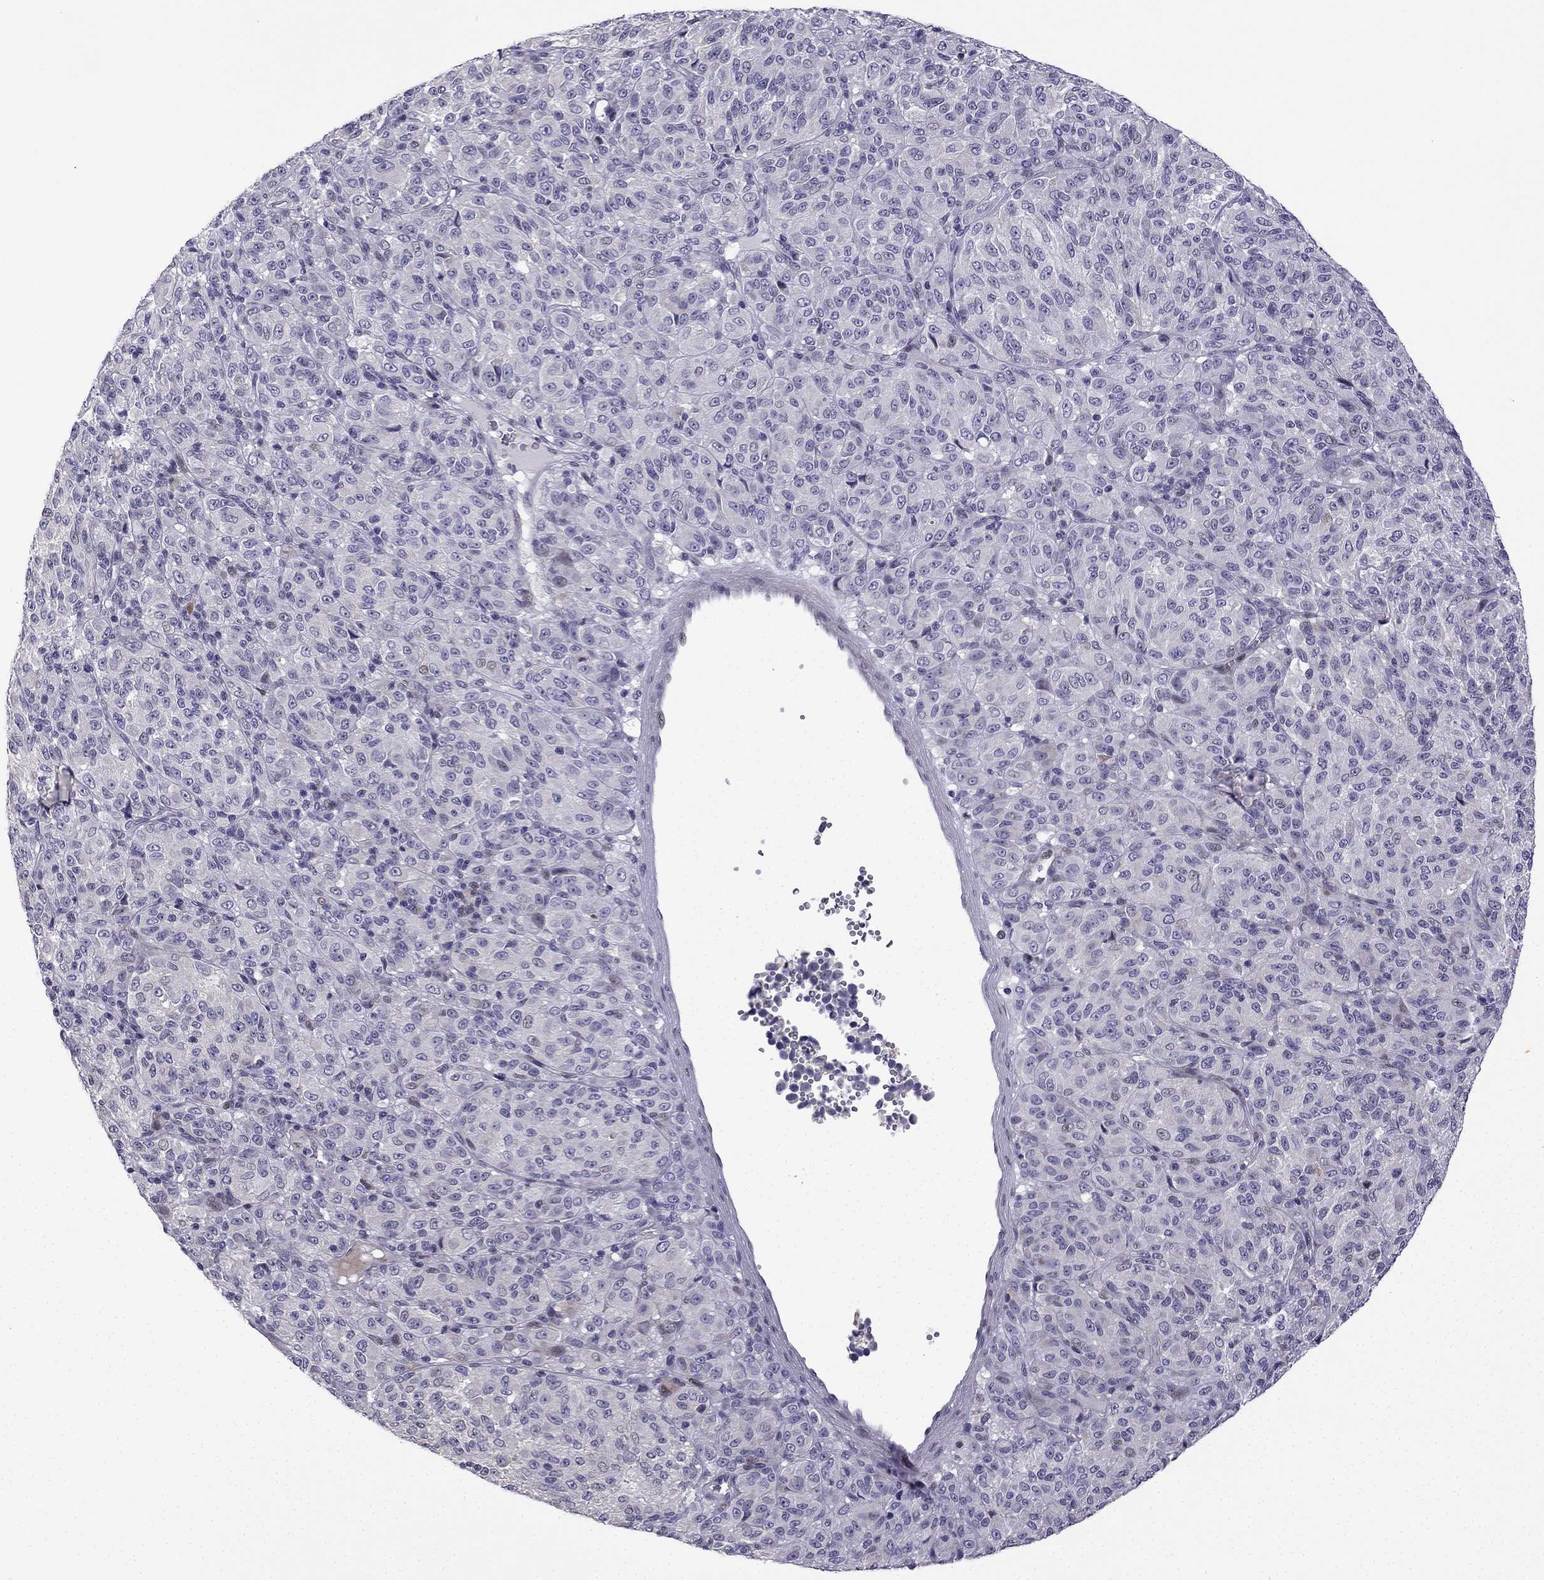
{"staining": {"intensity": "negative", "quantity": "none", "location": "none"}, "tissue": "melanoma", "cell_type": "Tumor cells", "image_type": "cancer", "snomed": [{"axis": "morphology", "description": "Malignant melanoma, Metastatic site"}, {"axis": "topography", "description": "Brain"}], "caption": "Melanoma was stained to show a protein in brown. There is no significant positivity in tumor cells. (DAB (3,3'-diaminobenzidine) immunohistochemistry visualized using brightfield microscopy, high magnification).", "gene": "CFAP70", "patient": {"sex": "female", "age": 56}}